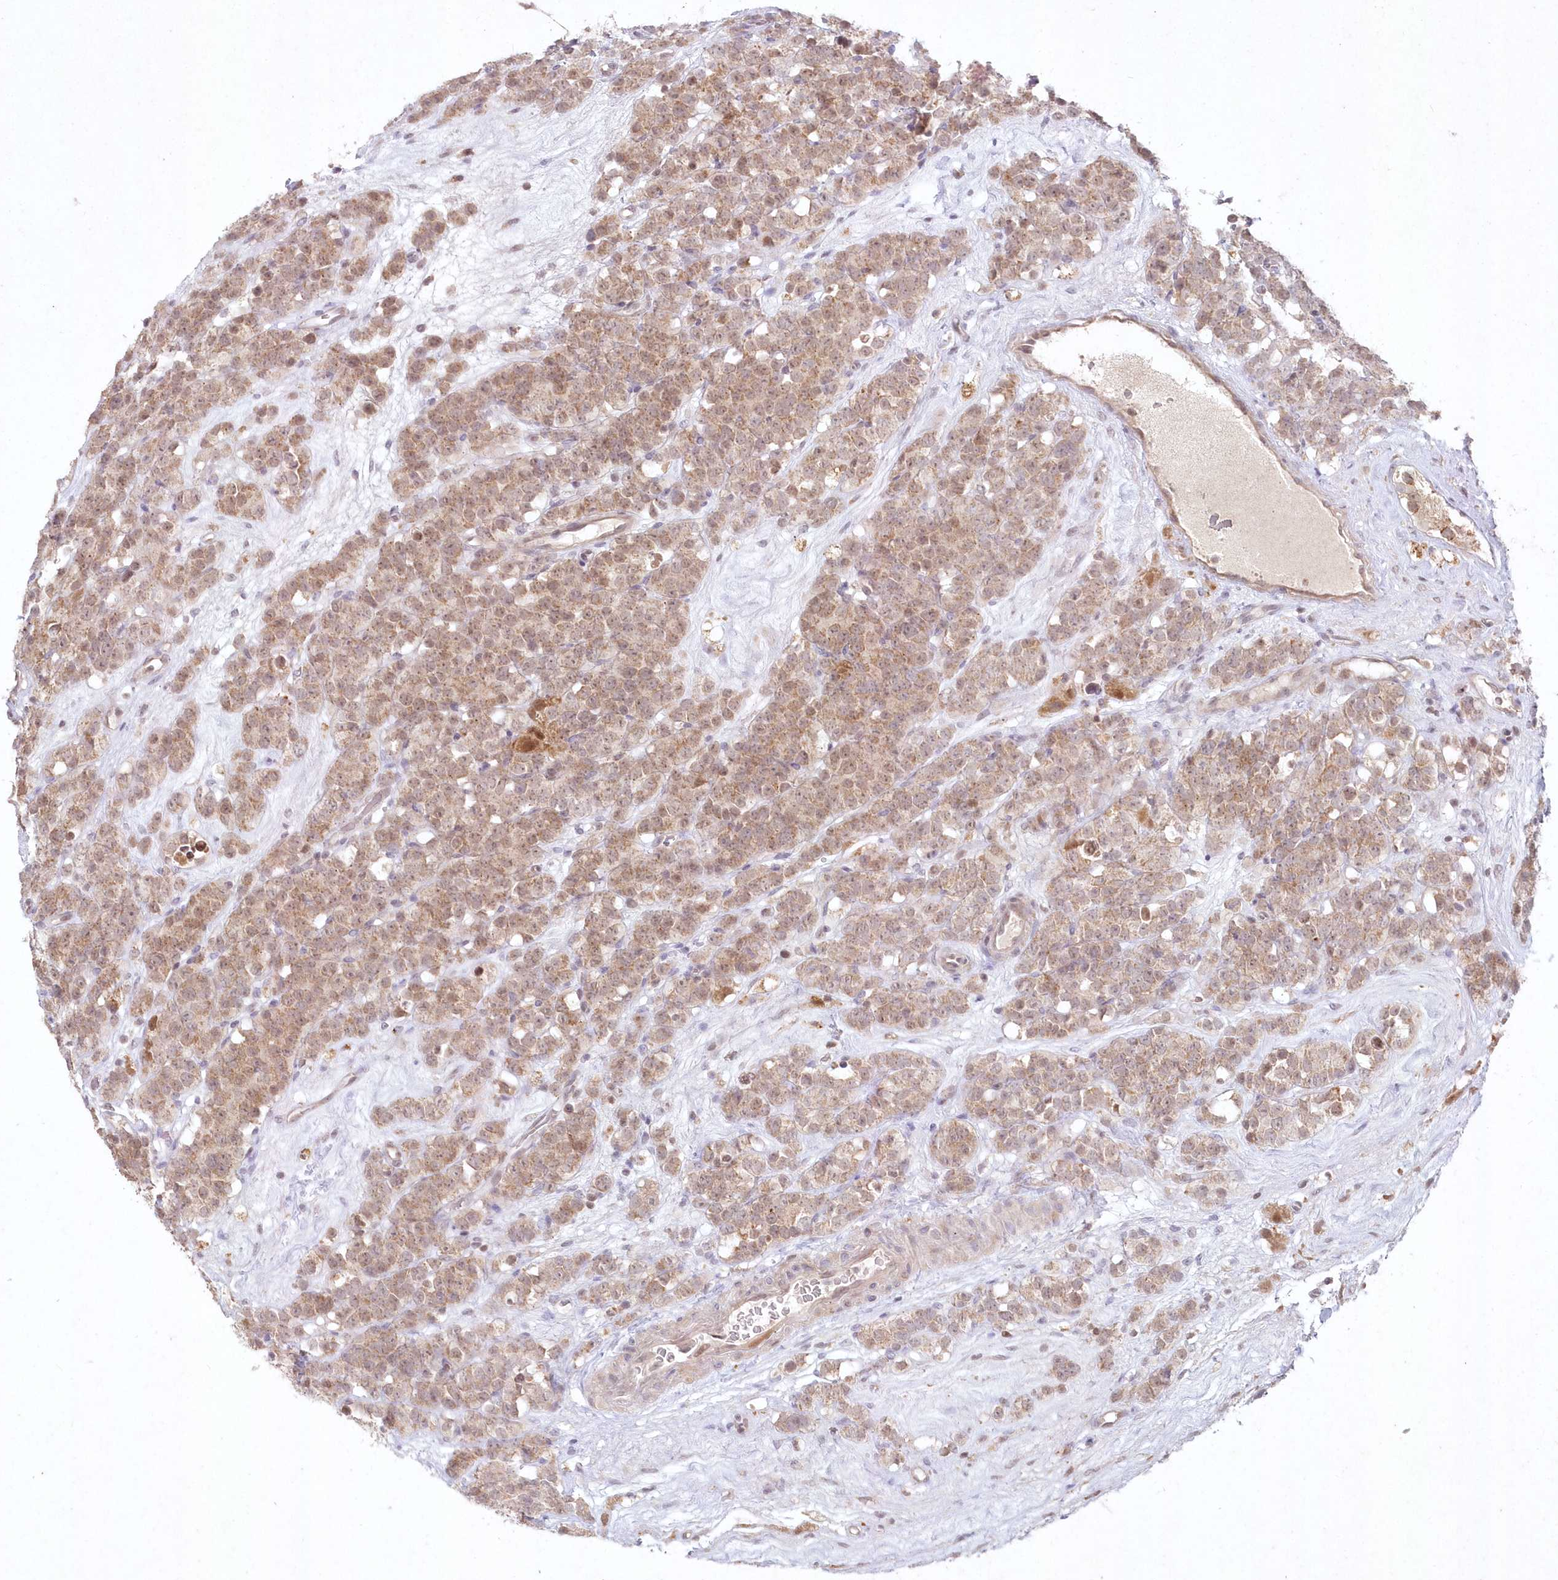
{"staining": {"intensity": "weak", "quantity": ">75%", "location": "cytoplasmic/membranous,nuclear"}, "tissue": "testis cancer", "cell_type": "Tumor cells", "image_type": "cancer", "snomed": [{"axis": "morphology", "description": "Seminoma, NOS"}, {"axis": "topography", "description": "Testis"}], "caption": "This histopathology image reveals testis cancer (seminoma) stained with IHC to label a protein in brown. The cytoplasmic/membranous and nuclear of tumor cells show weak positivity for the protein. Nuclei are counter-stained blue.", "gene": "ASCC1", "patient": {"sex": "male", "age": 71}}